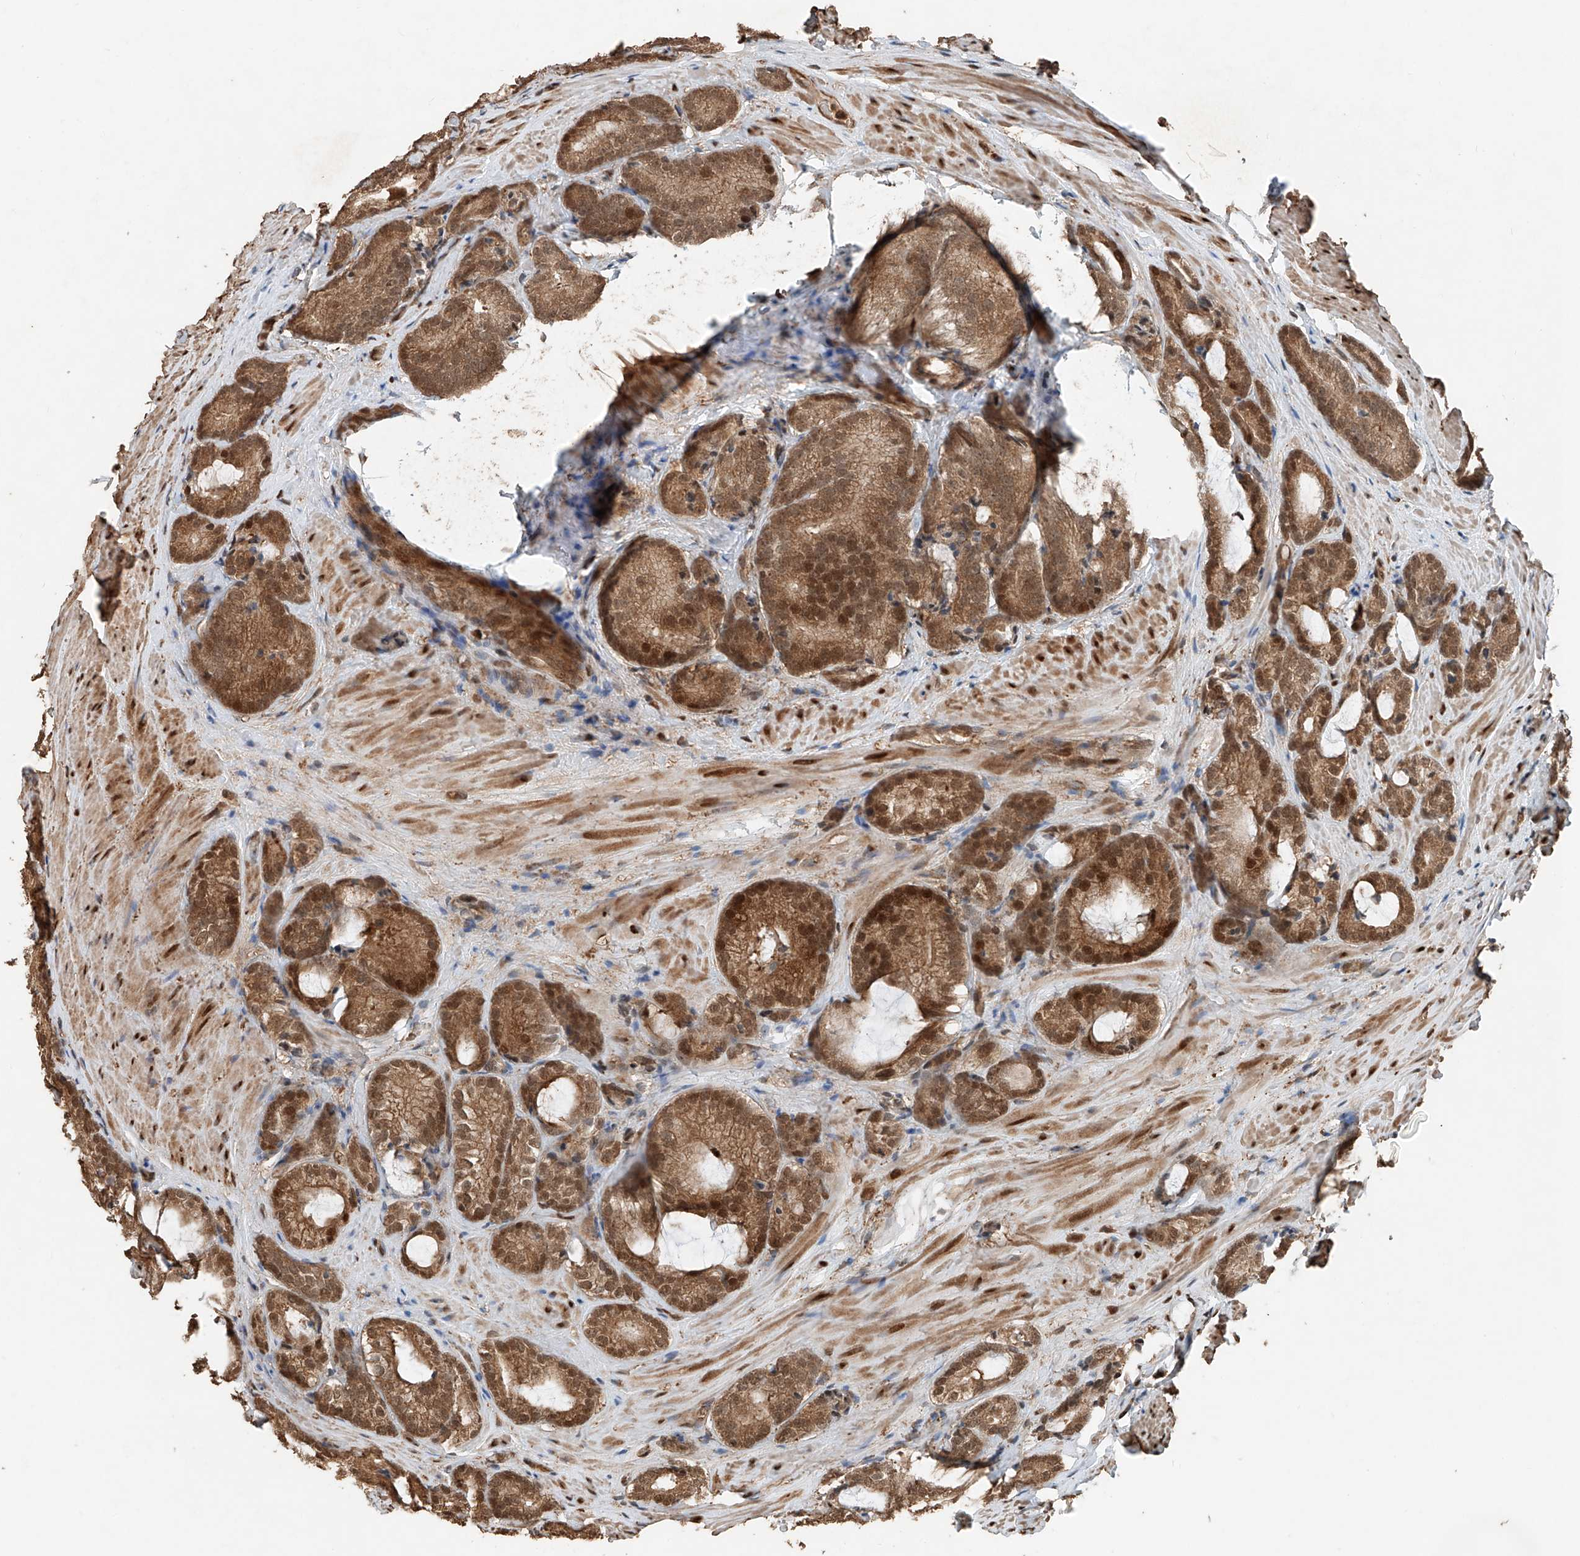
{"staining": {"intensity": "moderate", "quantity": ">75%", "location": "cytoplasmic/membranous,nuclear"}, "tissue": "prostate cancer", "cell_type": "Tumor cells", "image_type": "cancer", "snomed": [{"axis": "morphology", "description": "Adenocarcinoma, High grade"}, {"axis": "topography", "description": "Prostate"}], "caption": "Immunohistochemical staining of prostate cancer displays medium levels of moderate cytoplasmic/membranous and nuclear expression in approximately >75% of tumor cells. (Stains: DAB (3,3'-diaminobenzidine) in brown, nuclei in blue, Microscopy: brightfield microscopy at high magnification).", "gene": "RMND1", "patient": {"sex": "male", "age": 63}}